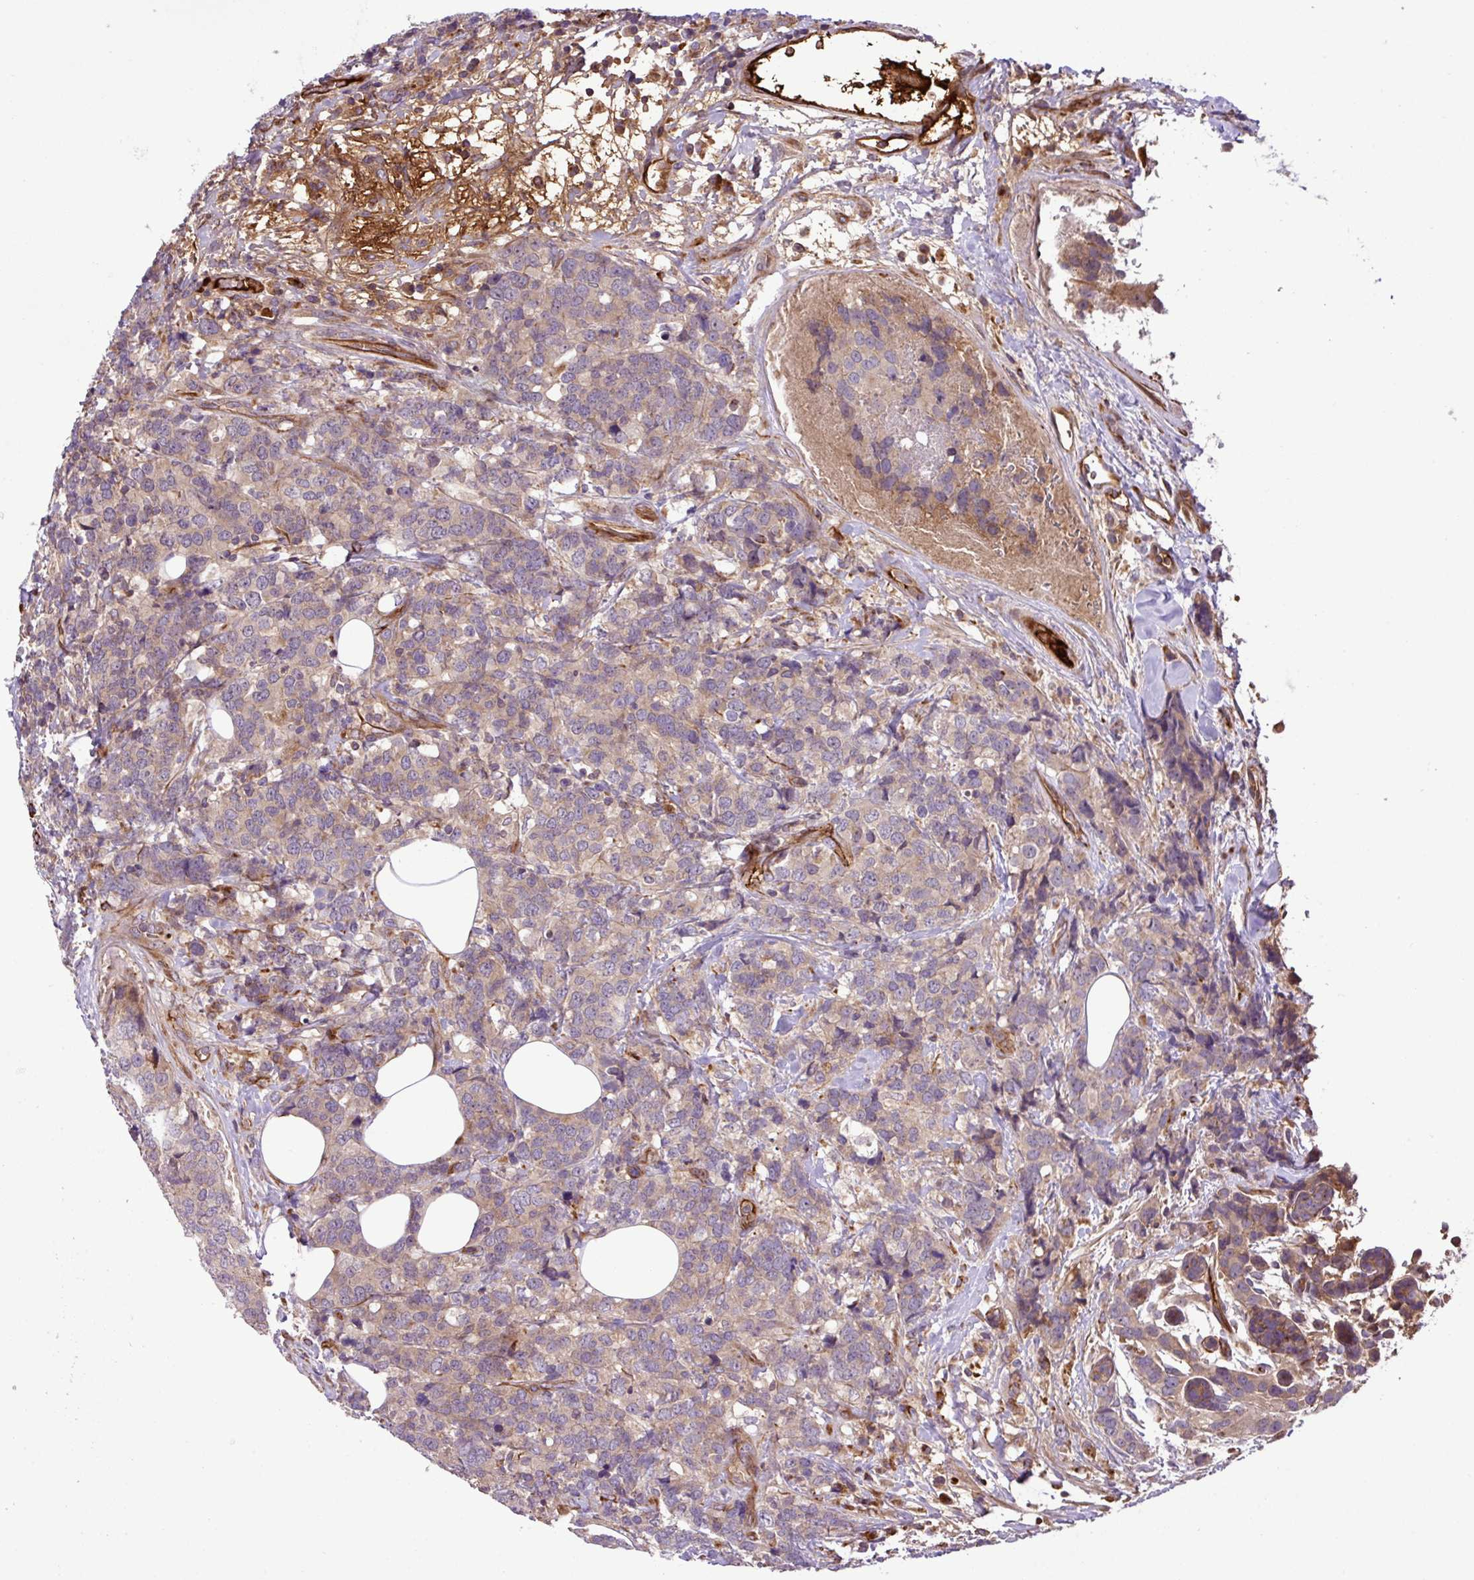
{"staining": {"intensity": "weak", "quantity": "<25%", "location": "cytoplasmic/membranous"}, "tissue": "breast cancer", "cell_type": "Tumor cells", "image_type": "cancer", "snomed": [{"axis": "morphology", "description": "Lobular carcinoma"}, {"axis": "topography", "description": "Breast"}], "caption": "The histopathology image demonstrates no staining of tumor cells in lobular carcinoma (breast).", "gene": "ZNF266", "patient": {"sex": "female", "age": 59}}